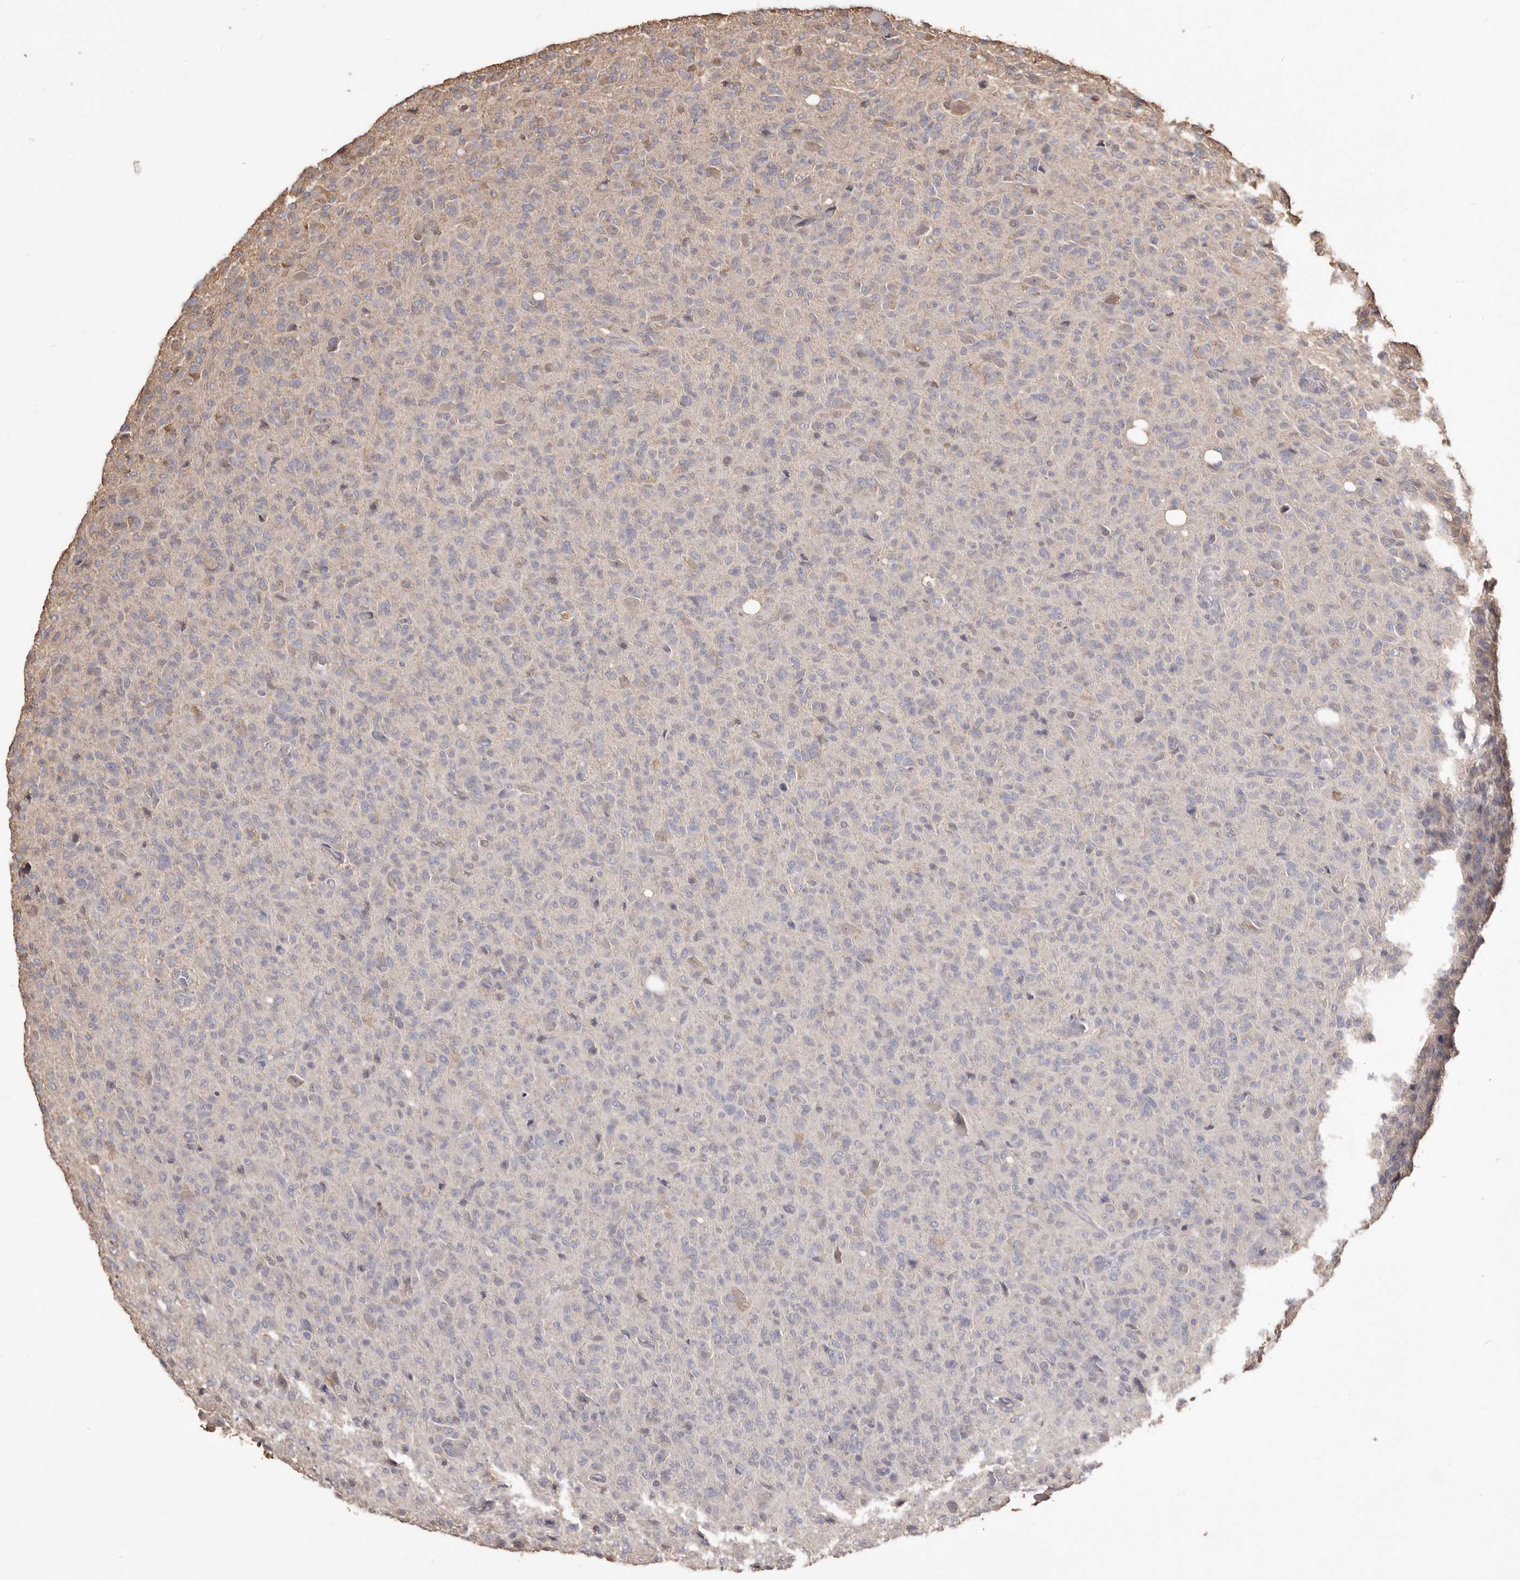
{"staining": {"intensity": "negative", "quantity": "none", "location": "none"}, "tissue": "glioma", "cell_type": "Tumor cells", "image_type": "cancer", "snomed": [{"axis": "morphology", "description": "Glioma, malignant, High grade"}, {"axis": "topography", "description": "Brain"}], "caption": "Immunohistochemical staining of human malignant high-grade glioma exhibits no significant expression in tumor cells.", "gene": "PKM", "patient": {"sex": "female", "age": 57}}